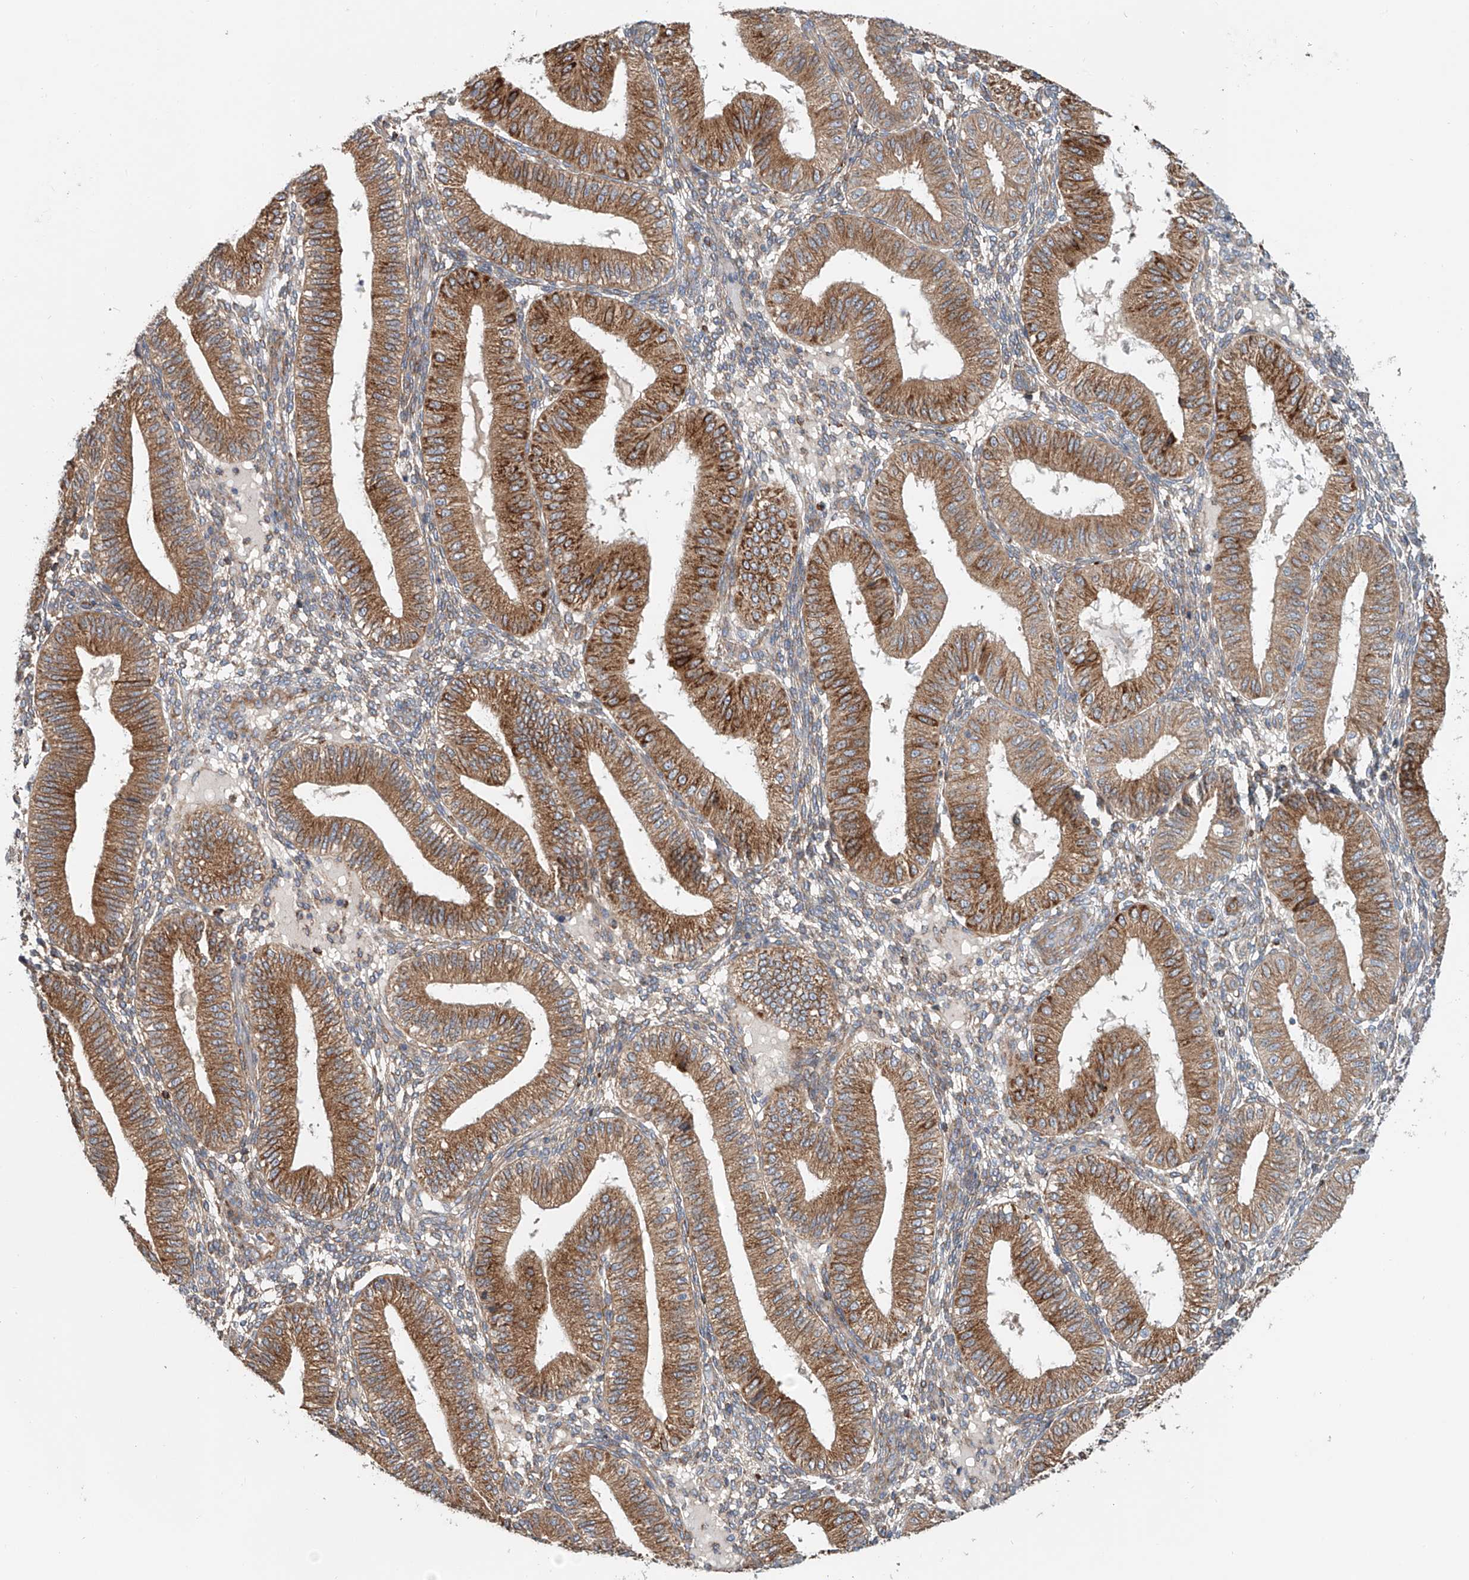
{"staining": {"intensity": "strong", "quantity": "25%-75%", "location": "cytoplasmic/membranous"}, "tissue": "endometrium", "cell_type": "Cells in endometrial stroma", "image_type": "normal", "snomed": [{"axis": "morphology", "description": "Normal tissue, NOS"}, {"axis": "topography", "description": "Endometrium"}], "caption": "A brown stain shows strong cytoplasmic/membranous expression of a protein in cells in endometrial stroma of unremarkable endometrium.", "gene": "SNAP29", "patient": {"sex": "female", "age": 39}}